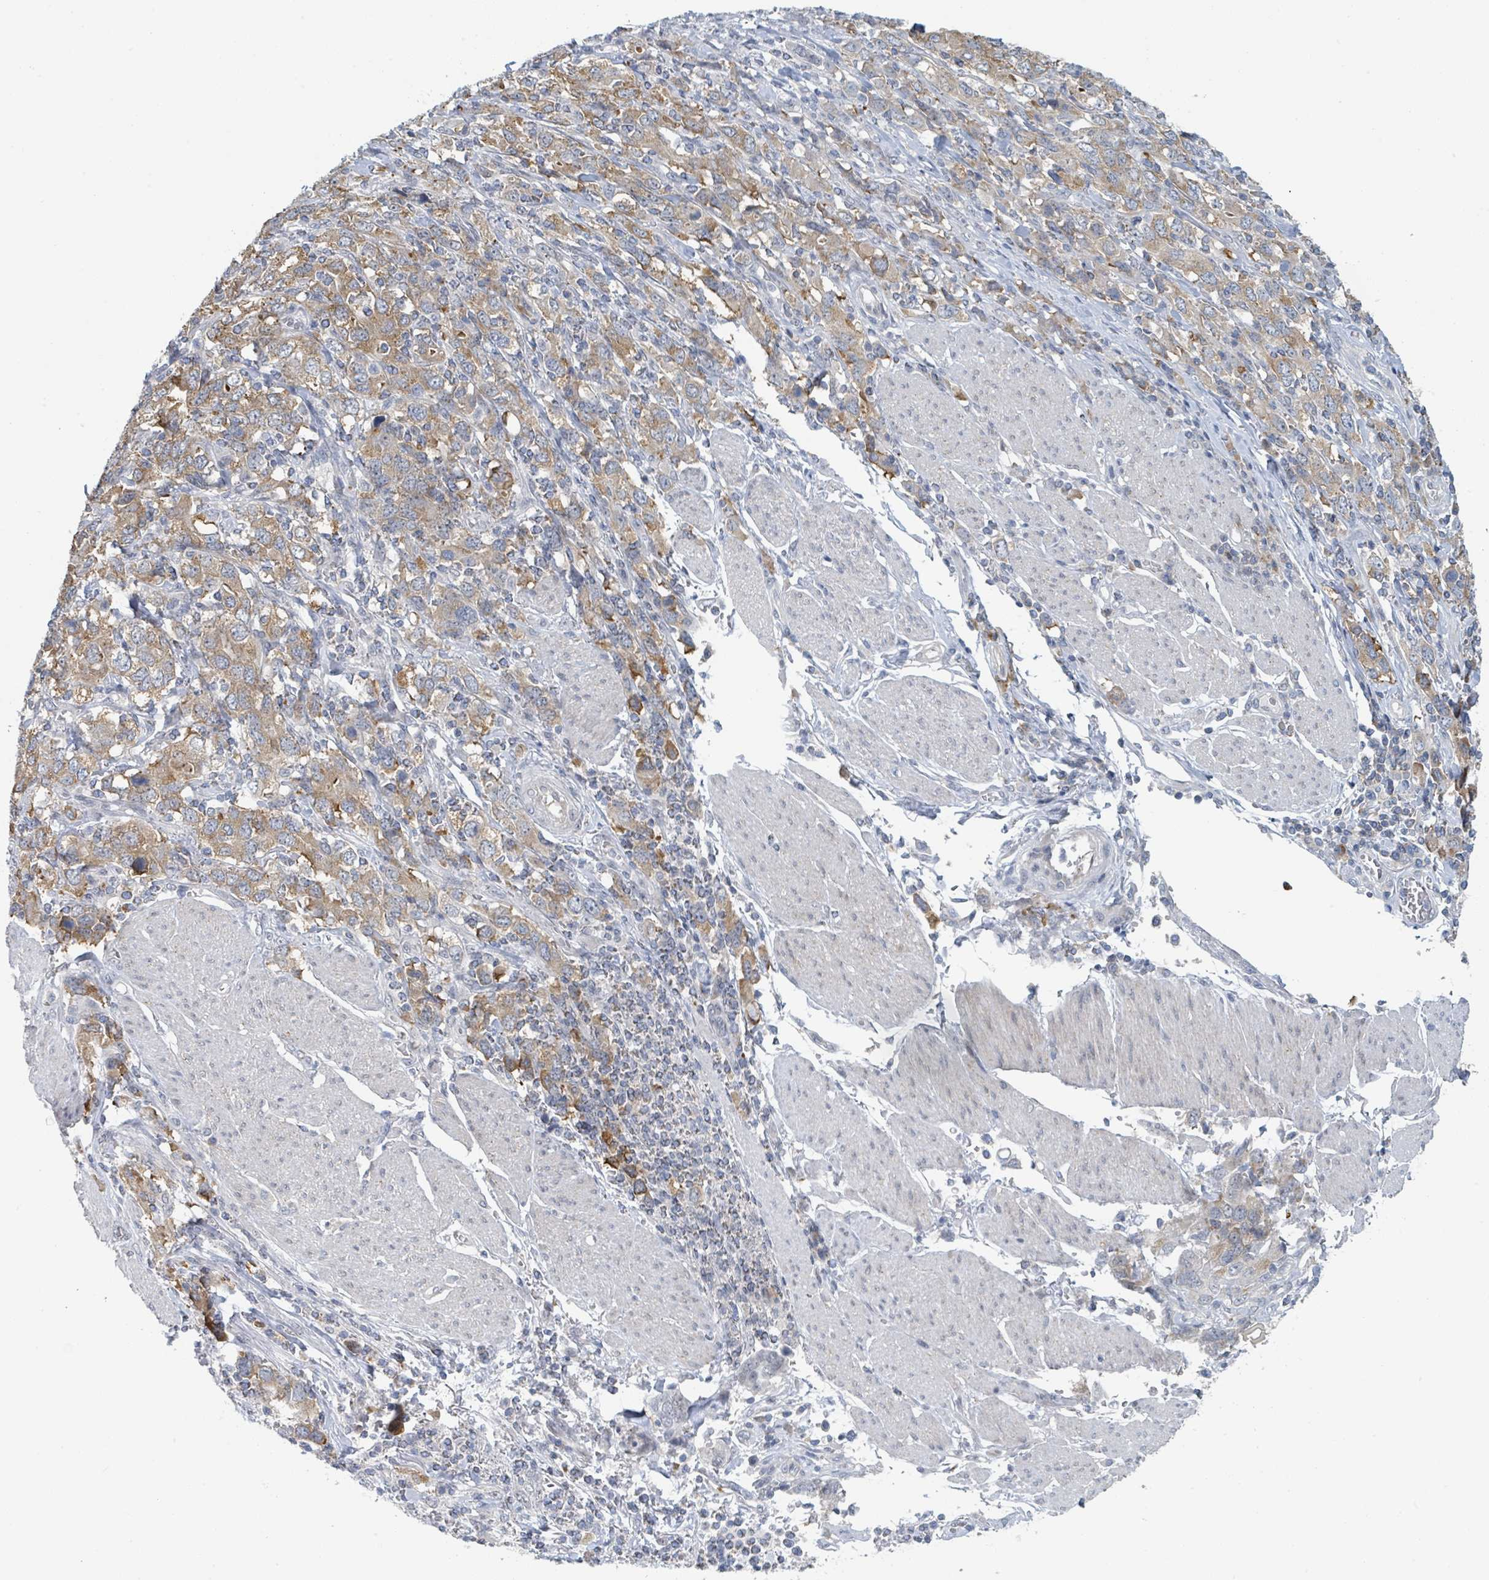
{"staining": {"intensity": "moderate", "quantity": "25%-75%", "location": "cytoplasmic/membranous"}, "tissue": "stomach cancer", "cell_type": "Tumor cells", "image_type": "cancer", "snomed": [{"axis": "morphology", "description": "Adenocarcinoma, NOS"}, {"axis": "topography", "description": "Stomach, upper"}, {"axis": "topography", "description": "Stomach"}], "caption": "Stomach cancer (adenocarcinoma) tissue demonstrates moderate cytoplasmic/membranous staining in about 25%-75% of tumor cells", "gene": "ANKRD55", "patient": {"sex": "male", "age": 62}}